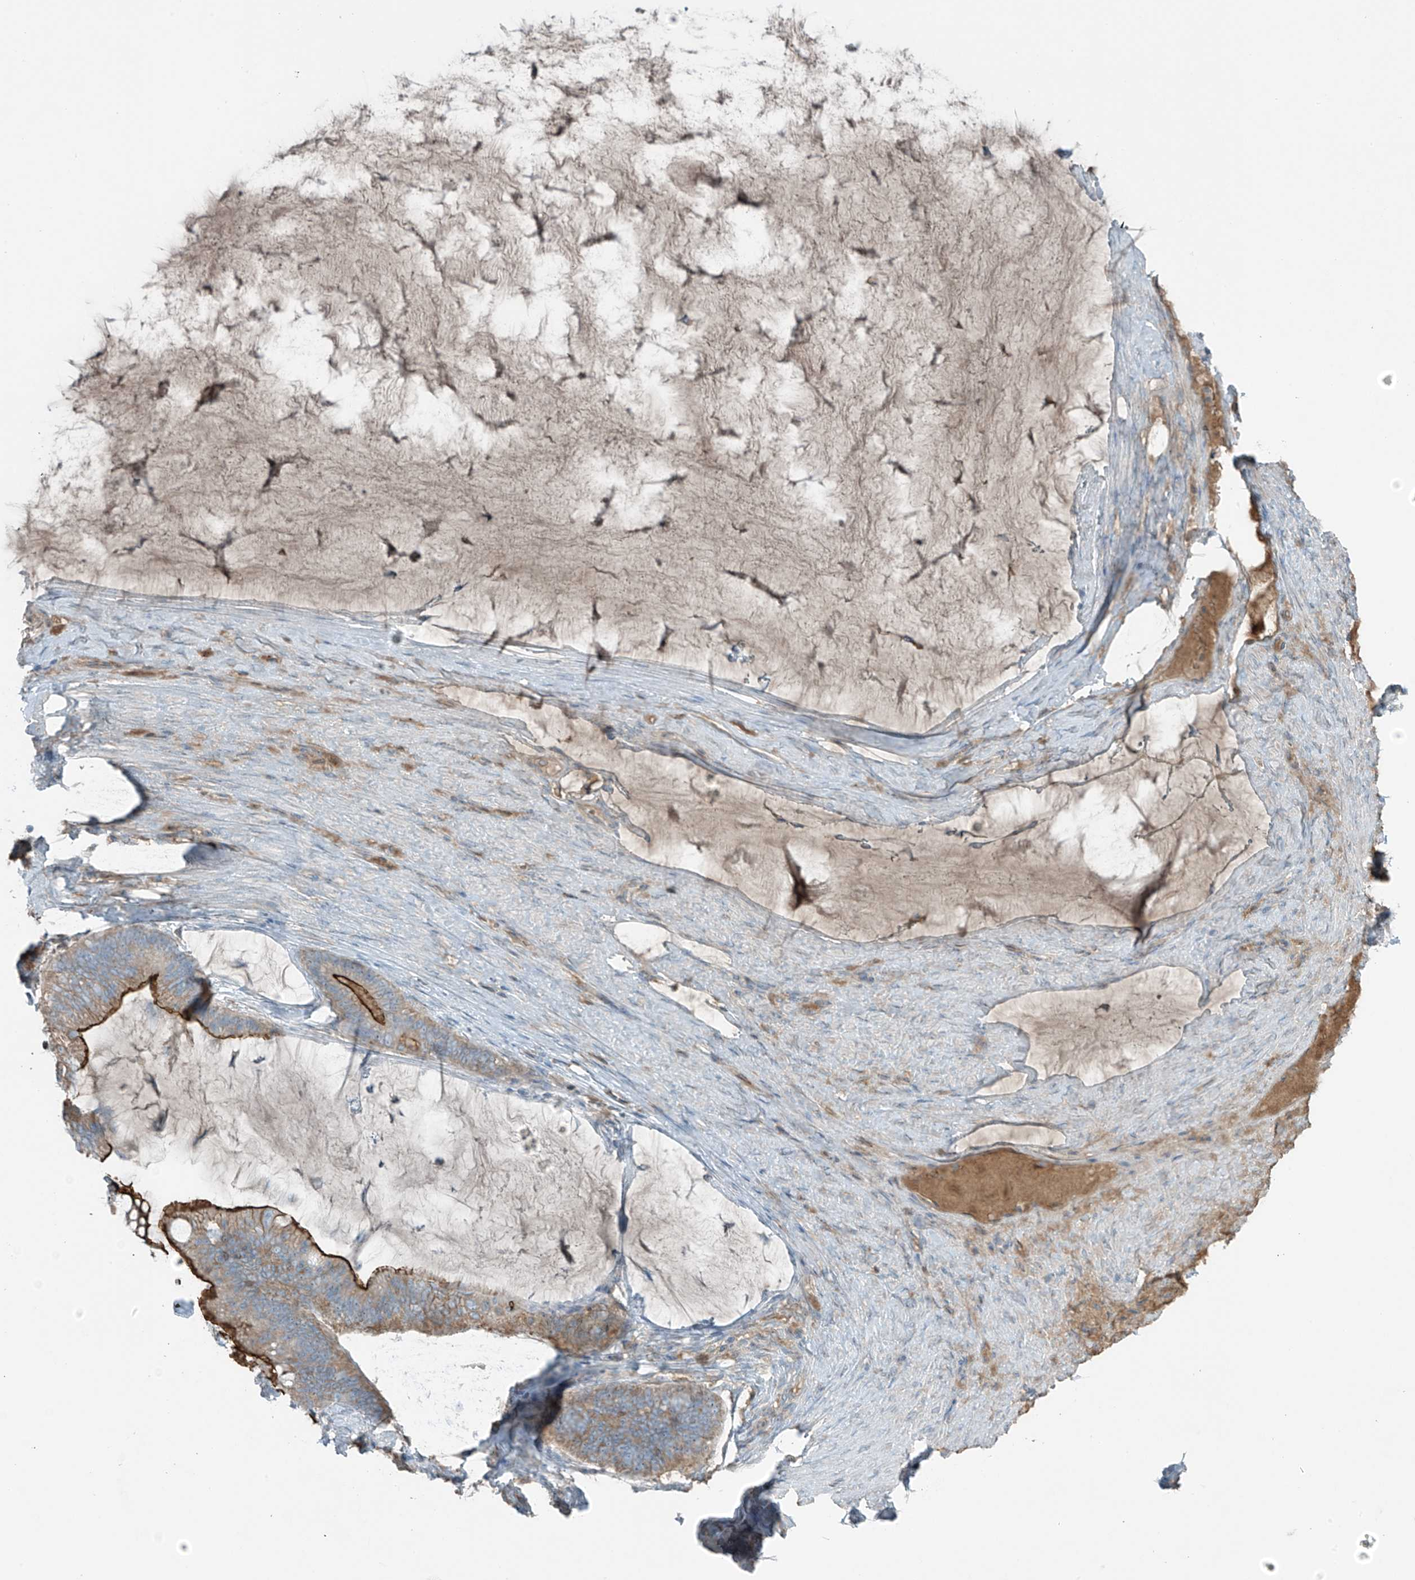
{"staining": {"intensity": "strong", "quantity": ">75%", "location": "cytoplasmic/membranous"}, "tissue": "ovarian cancer", "cell_type": "Tumor cells", "image_type": "cancer", "snomed": [{"axis": "morphology", "description": "Cystadenocarcinoma, mucinous, NOS"}, {"axis": "topography", "description": "Ovary"}], "caption": "Ovarian cancer (mucinous cystadenocarcinoma) stained with immunohistochemistry (IHC) demonstrates strong cytoplasmic/membranous positivity in about >75% of tumor cells.", "gene": "FAM131C", "patient": {"sex": "female", "age": 61}}